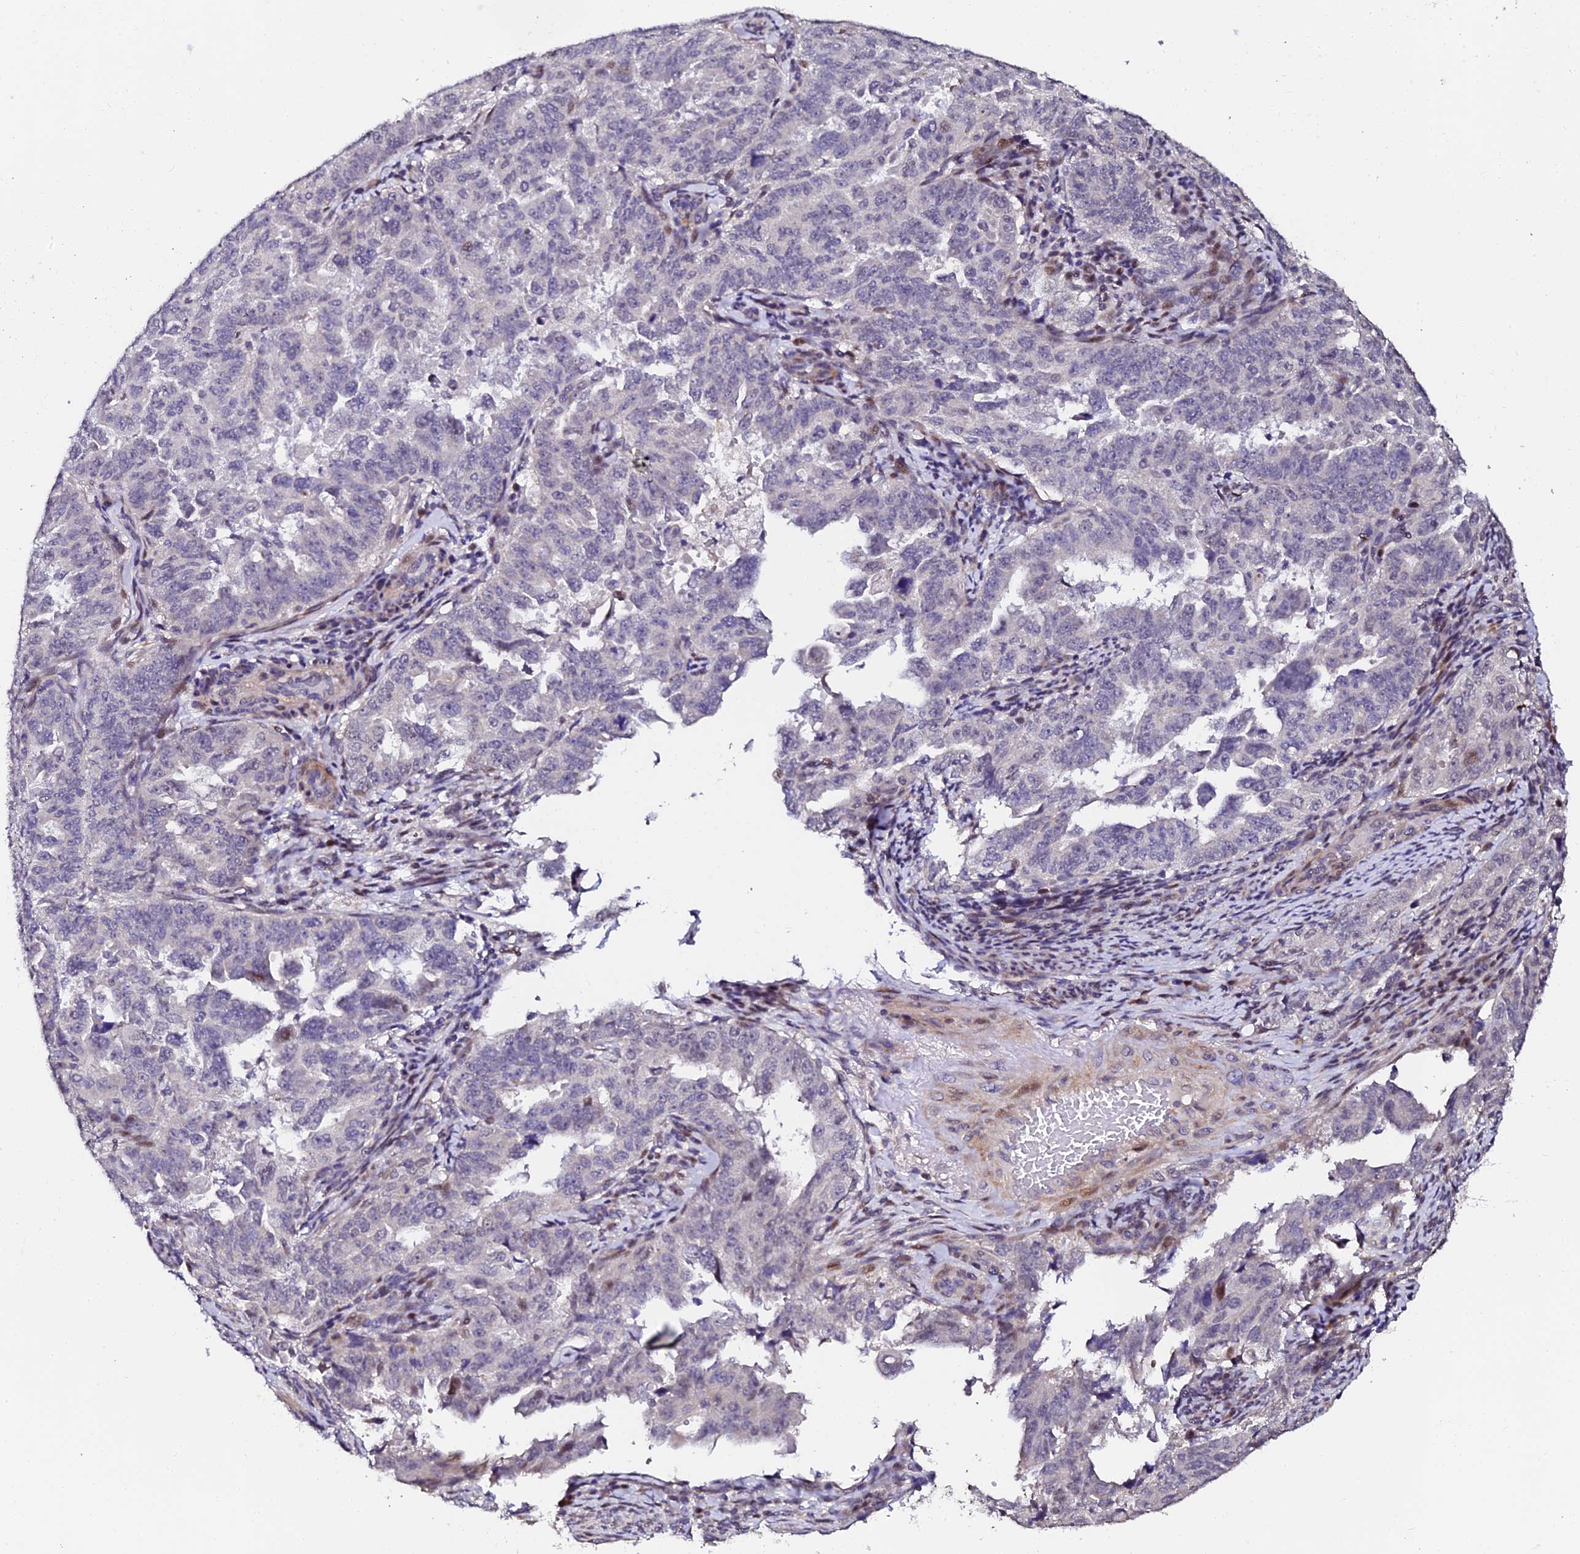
{"staining": {"intensity": "negative", "quantity": "none", "location": "none"}, "tissue": "endometrial cancer", "cell_type": "Tumor cells", "image_type": "cancer", "snomed": [{"axis": "morphology", "description": "Adenocarcinoma, NOS"}, {"axis": "topography", "description": "Endometrium"}], "caption": "Endometrial adenocarcinoma was stained to show a protein in brown. There is no significant positivity in tumor cells.", "gene": "GPN3", "patient": {"sex": "female", "age": 65}}